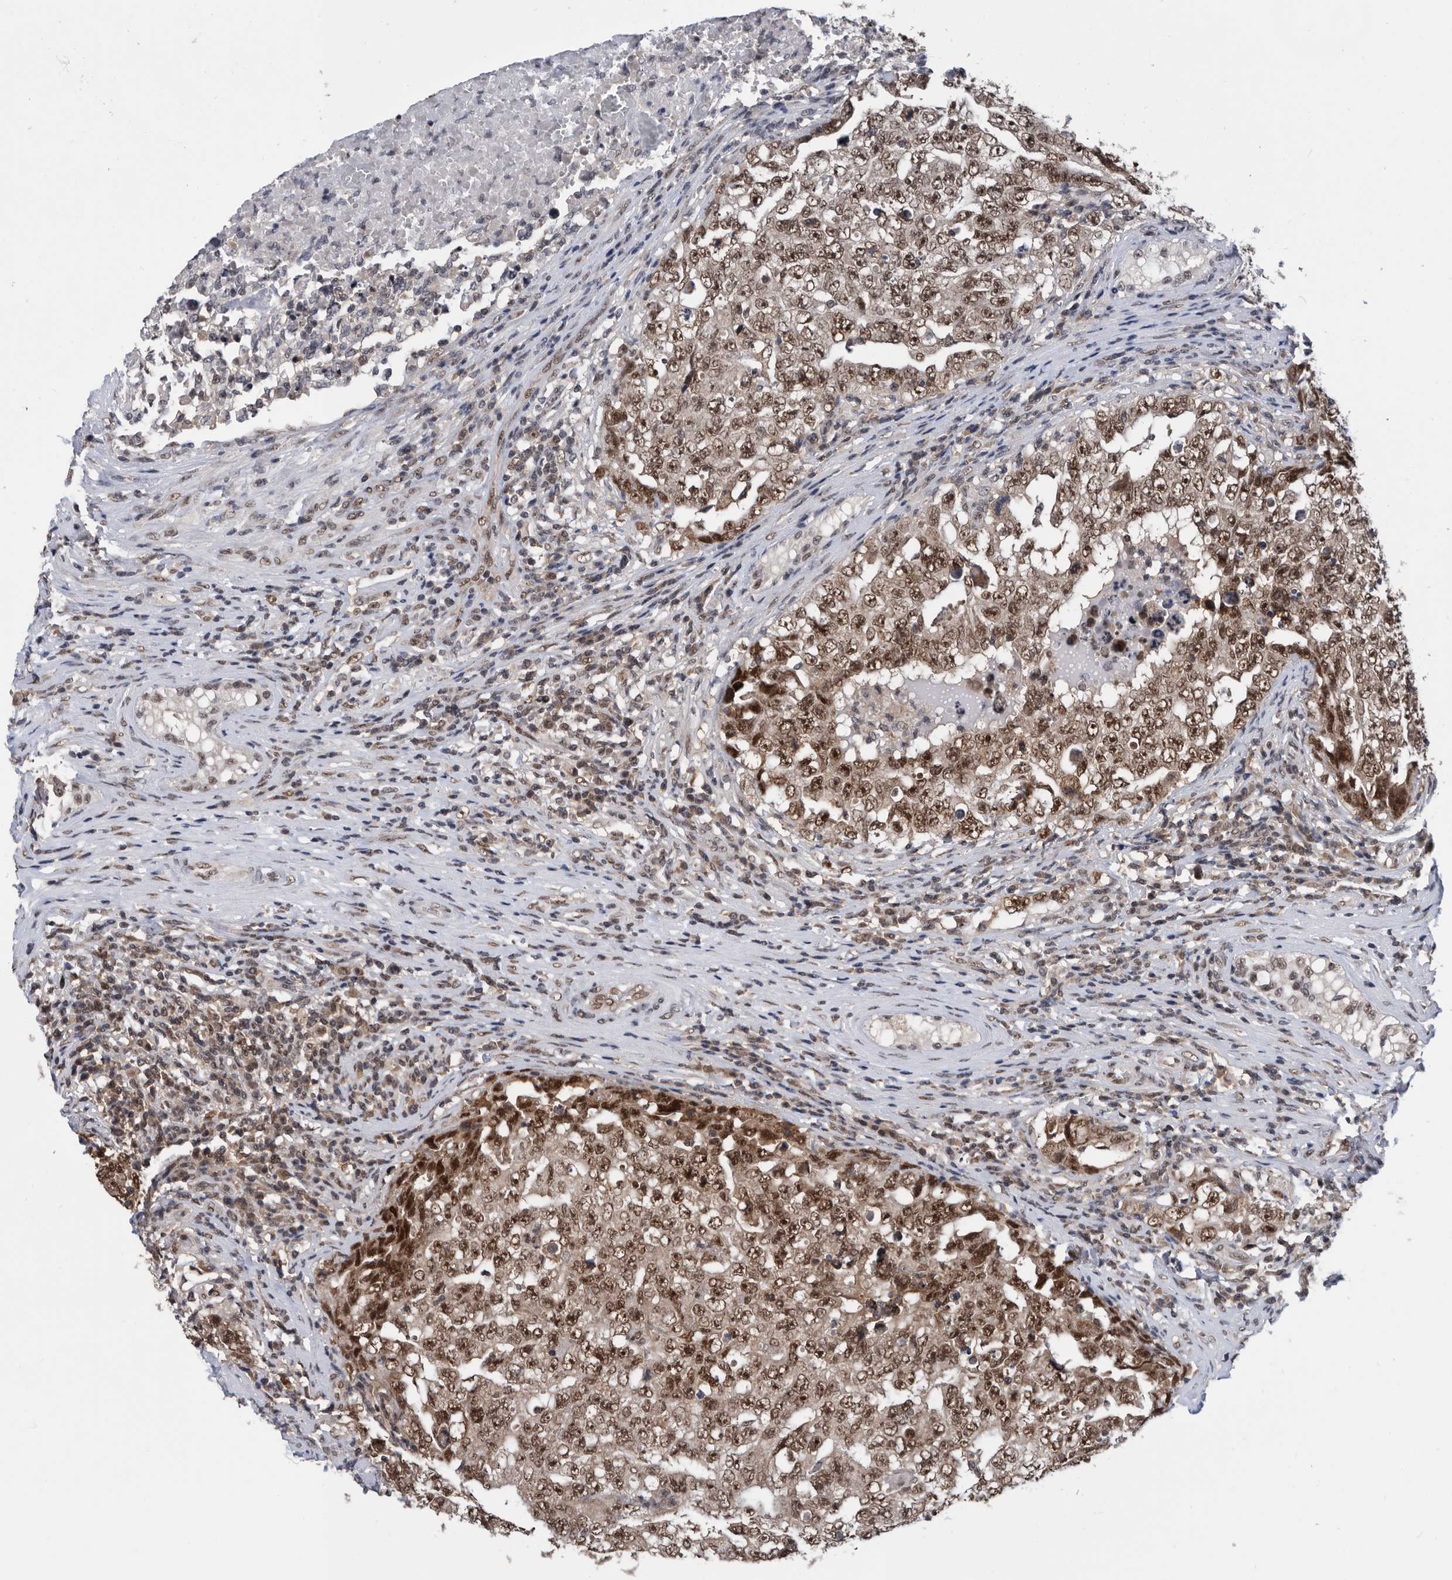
{"staining": {"intensity": "strong", "quantity": ">75%", "location": "cytoplasmic/membranous,nuclear"}, "tissue": "testis cancer", "cell_type": "Tumor cells", "image_type": "cancer", "snomed": [{"axis": "morphology", "description": "Carcinoma, Embryonal, NOS"}, {"axis": "topography", "description": "Testis"}], "caption": "IHC micrograph of human testis cancer stained for a protein (brown), which shows high levels of strong cytoplasmic/membranous and nuclear staining in approximately >75% of tumor cells.", "gene": "ZNF260", "patient": {"sex": "male", "age": 26}}